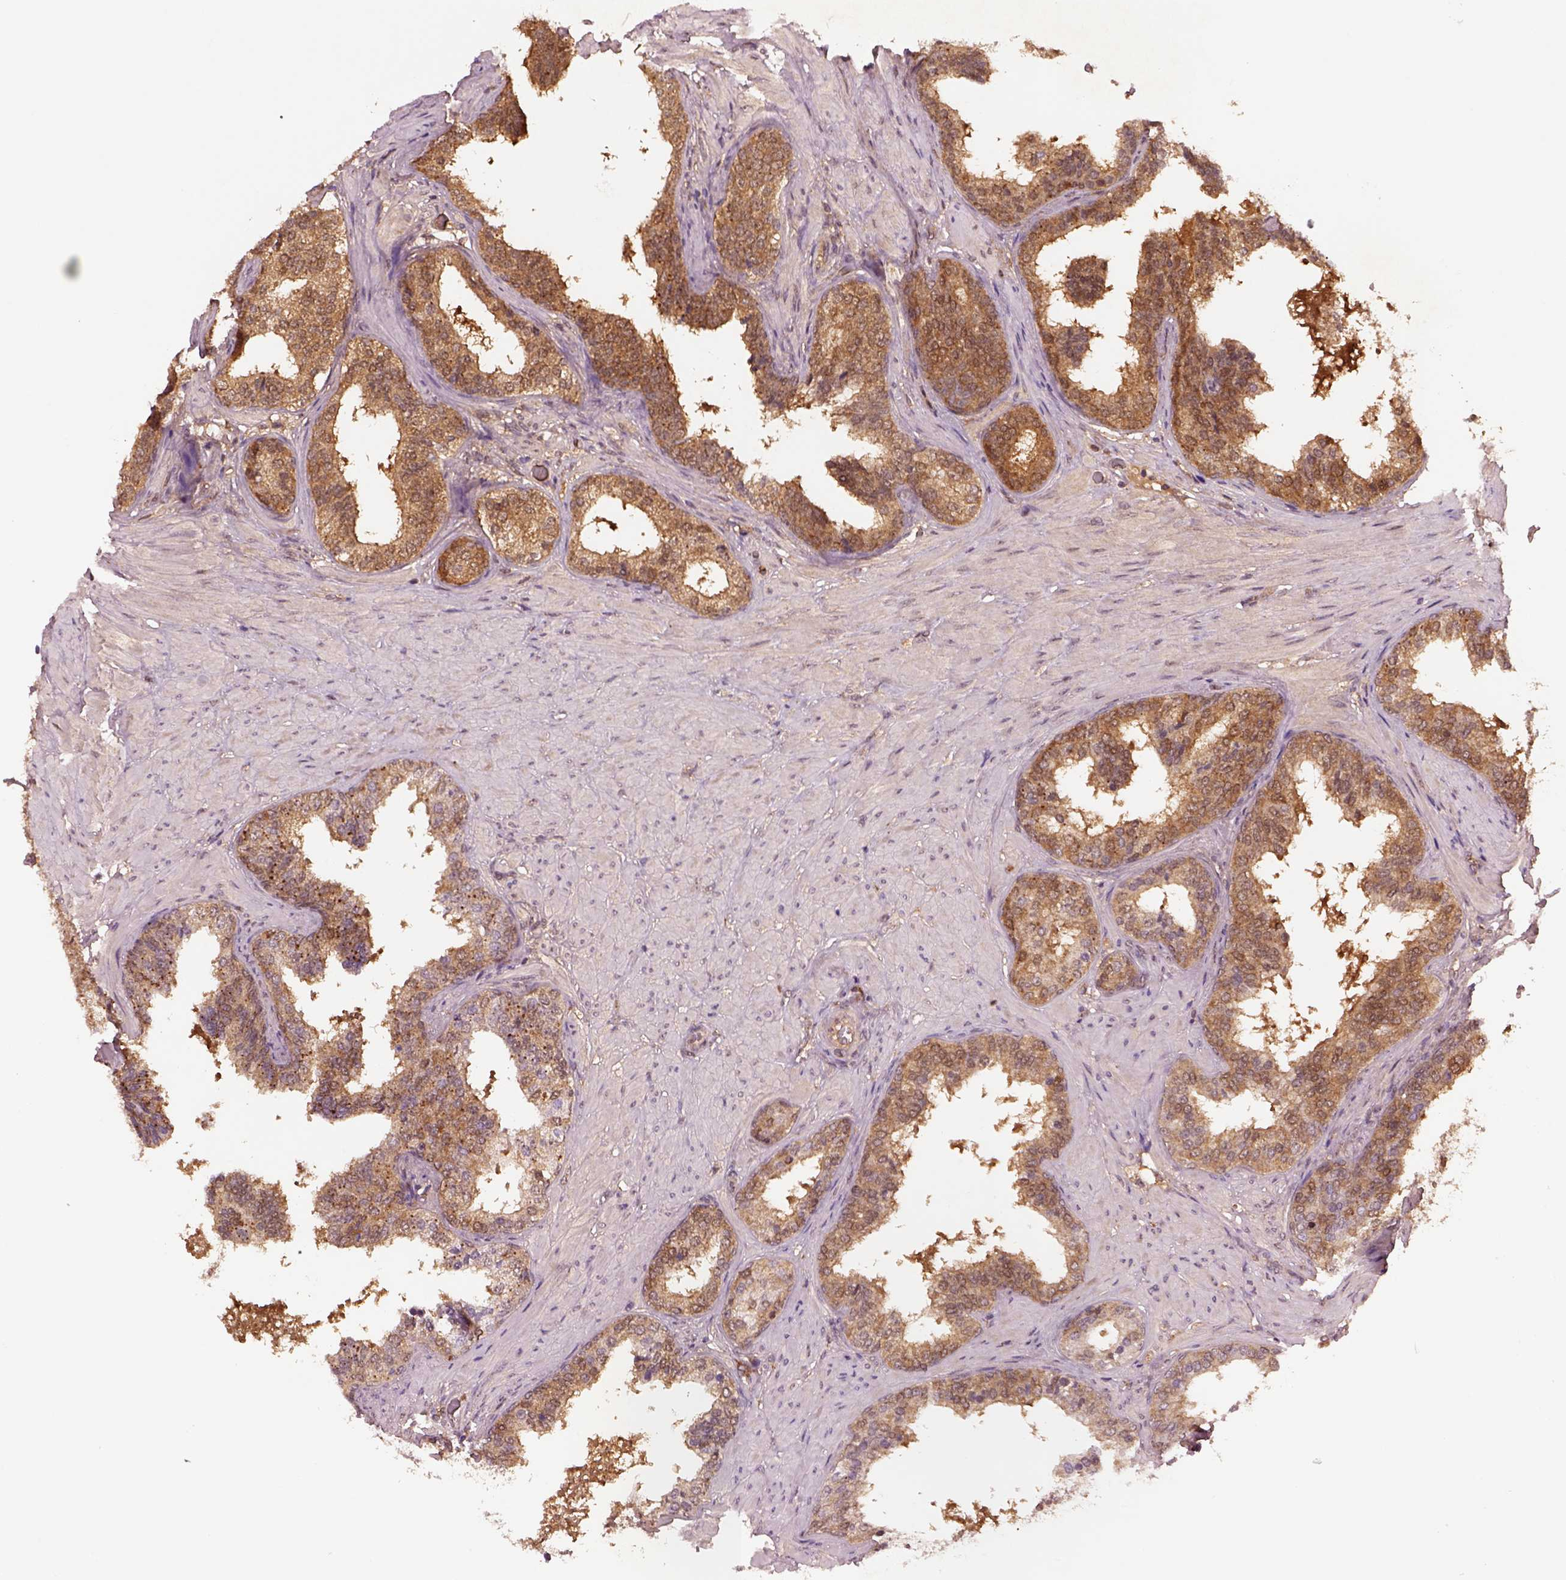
{"staining": {"intensity": "moderate", "quantity": ">75%", "location": "cytoplasmic/membranous"}, "tissue": "prostate cancer", "cell_type": "Tumor cells", "image_type": "cancer", "snomed": [{"axis": "morphology", "description": "Adenocarcinoma, Low grade"}, {"axis": "topography", "description": "Prostate"}], "caption": "IHC histopathology image of neoplastic tissue: prostate cancer (adenocarcinoma (low-grade)) stained using immunohistochemistry demonstrates medium levels of moderate protein expression localized specifically in the cytoplasmic/membranous of tumor cells, appearing as a cytoplasmic/membranous brown color.", "gene": "MDP1", "patient": {"sex": "male", "age": 60}}